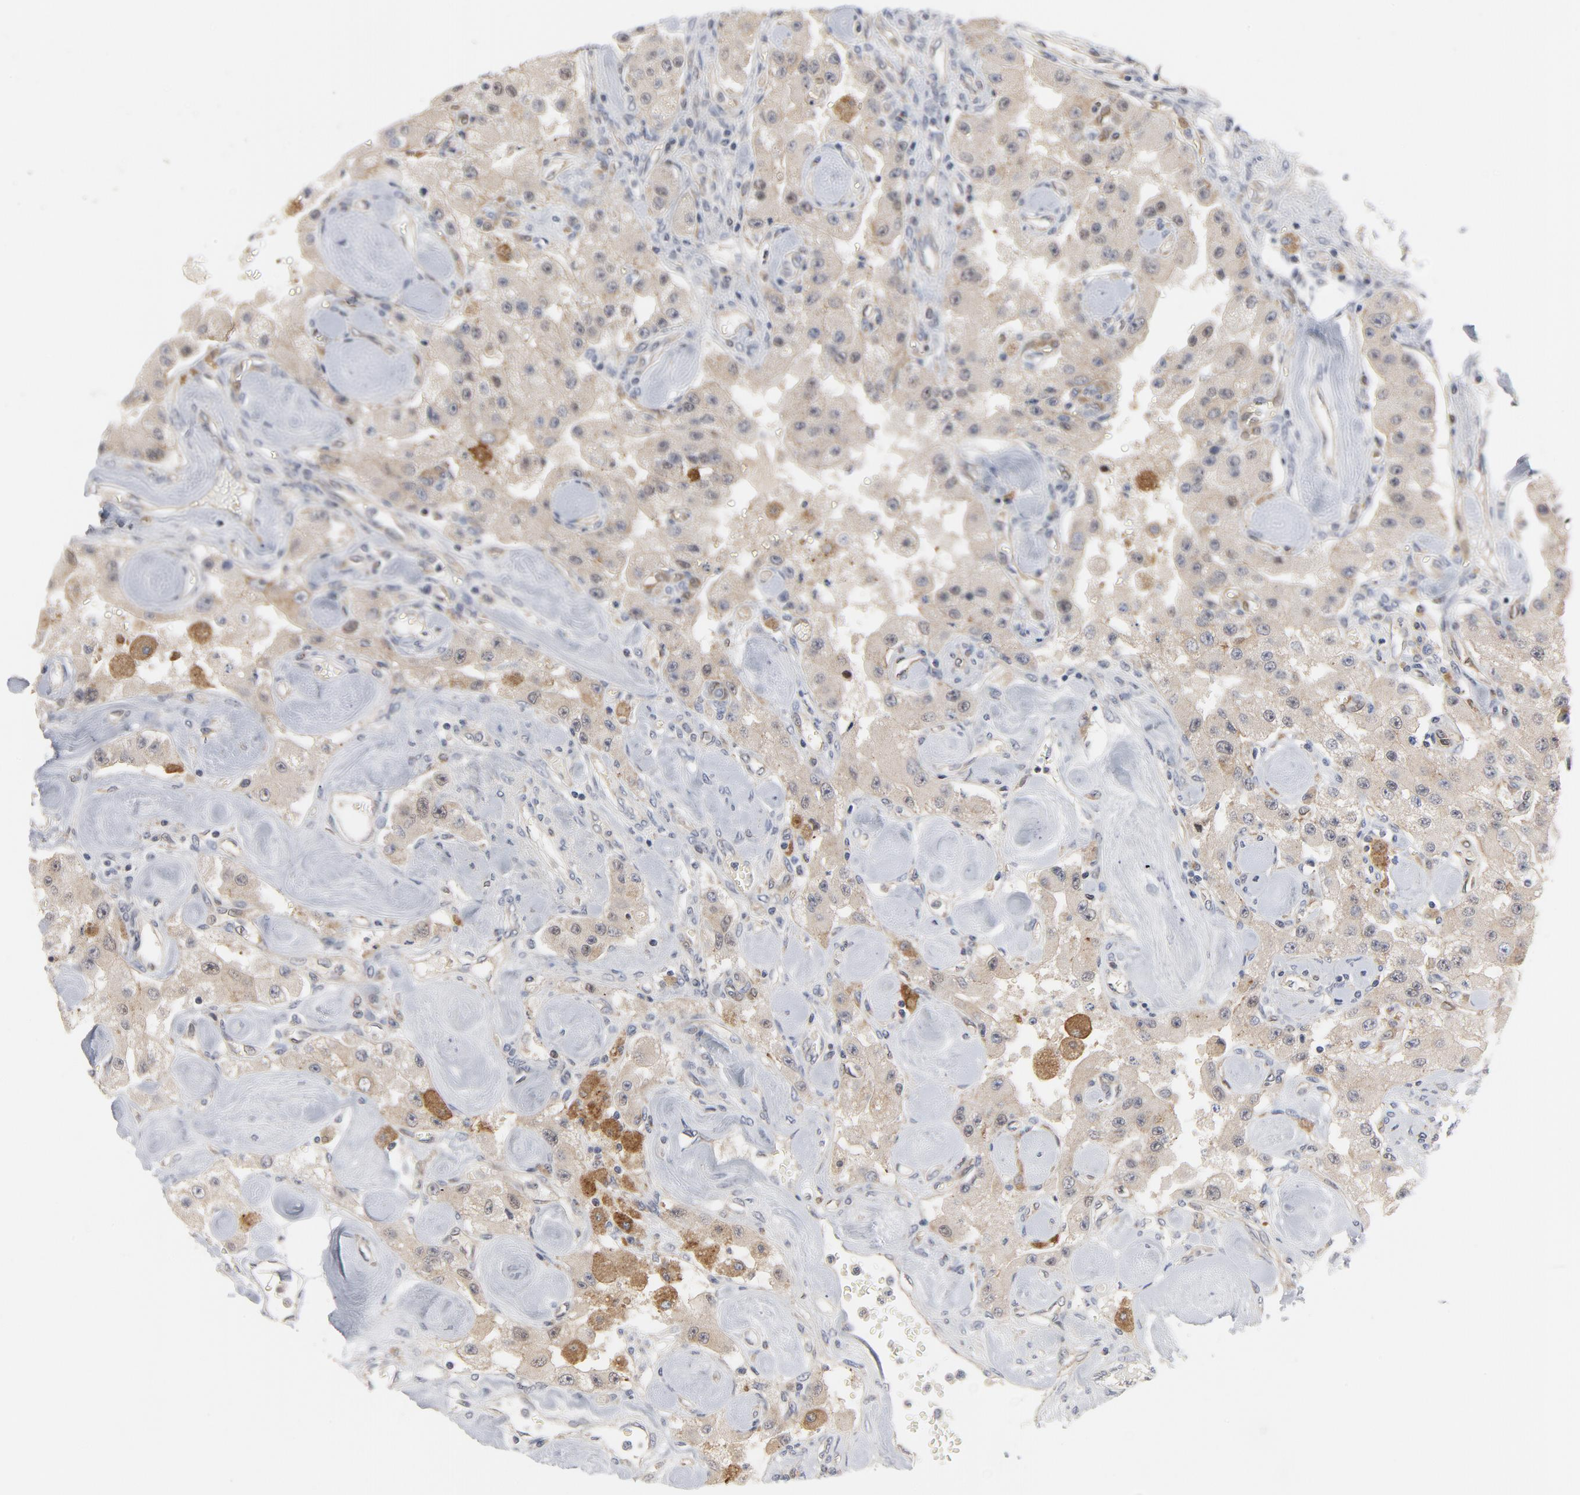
{"staining": {"intensity": "weak", "quantity": ">75%", "location": "cytoplasmic/membranous"}, "tissue": "carcinoid", "cell_type": "Tumor cells", "image_type": "cancer", "snomed": [{"axis": "morphology", "description": "Carcinoid, malignant, NOS"}, {"axis": "topography", "description": "Pancreas"}], "caption": "IHC staining of malignant carcinoid, which demonstrates low levels of weak cytoplasmic/membranous staining in about >75% of tumor cells indicating weak cytoplasmic/membranous protein positivity. The staining was performed using DAB (brown) for protein detection and nuclei were counterstained in hematoxylin (blue).", "gene": "RAPGEF4", "patient": {"sex": "male", "age": 41}}